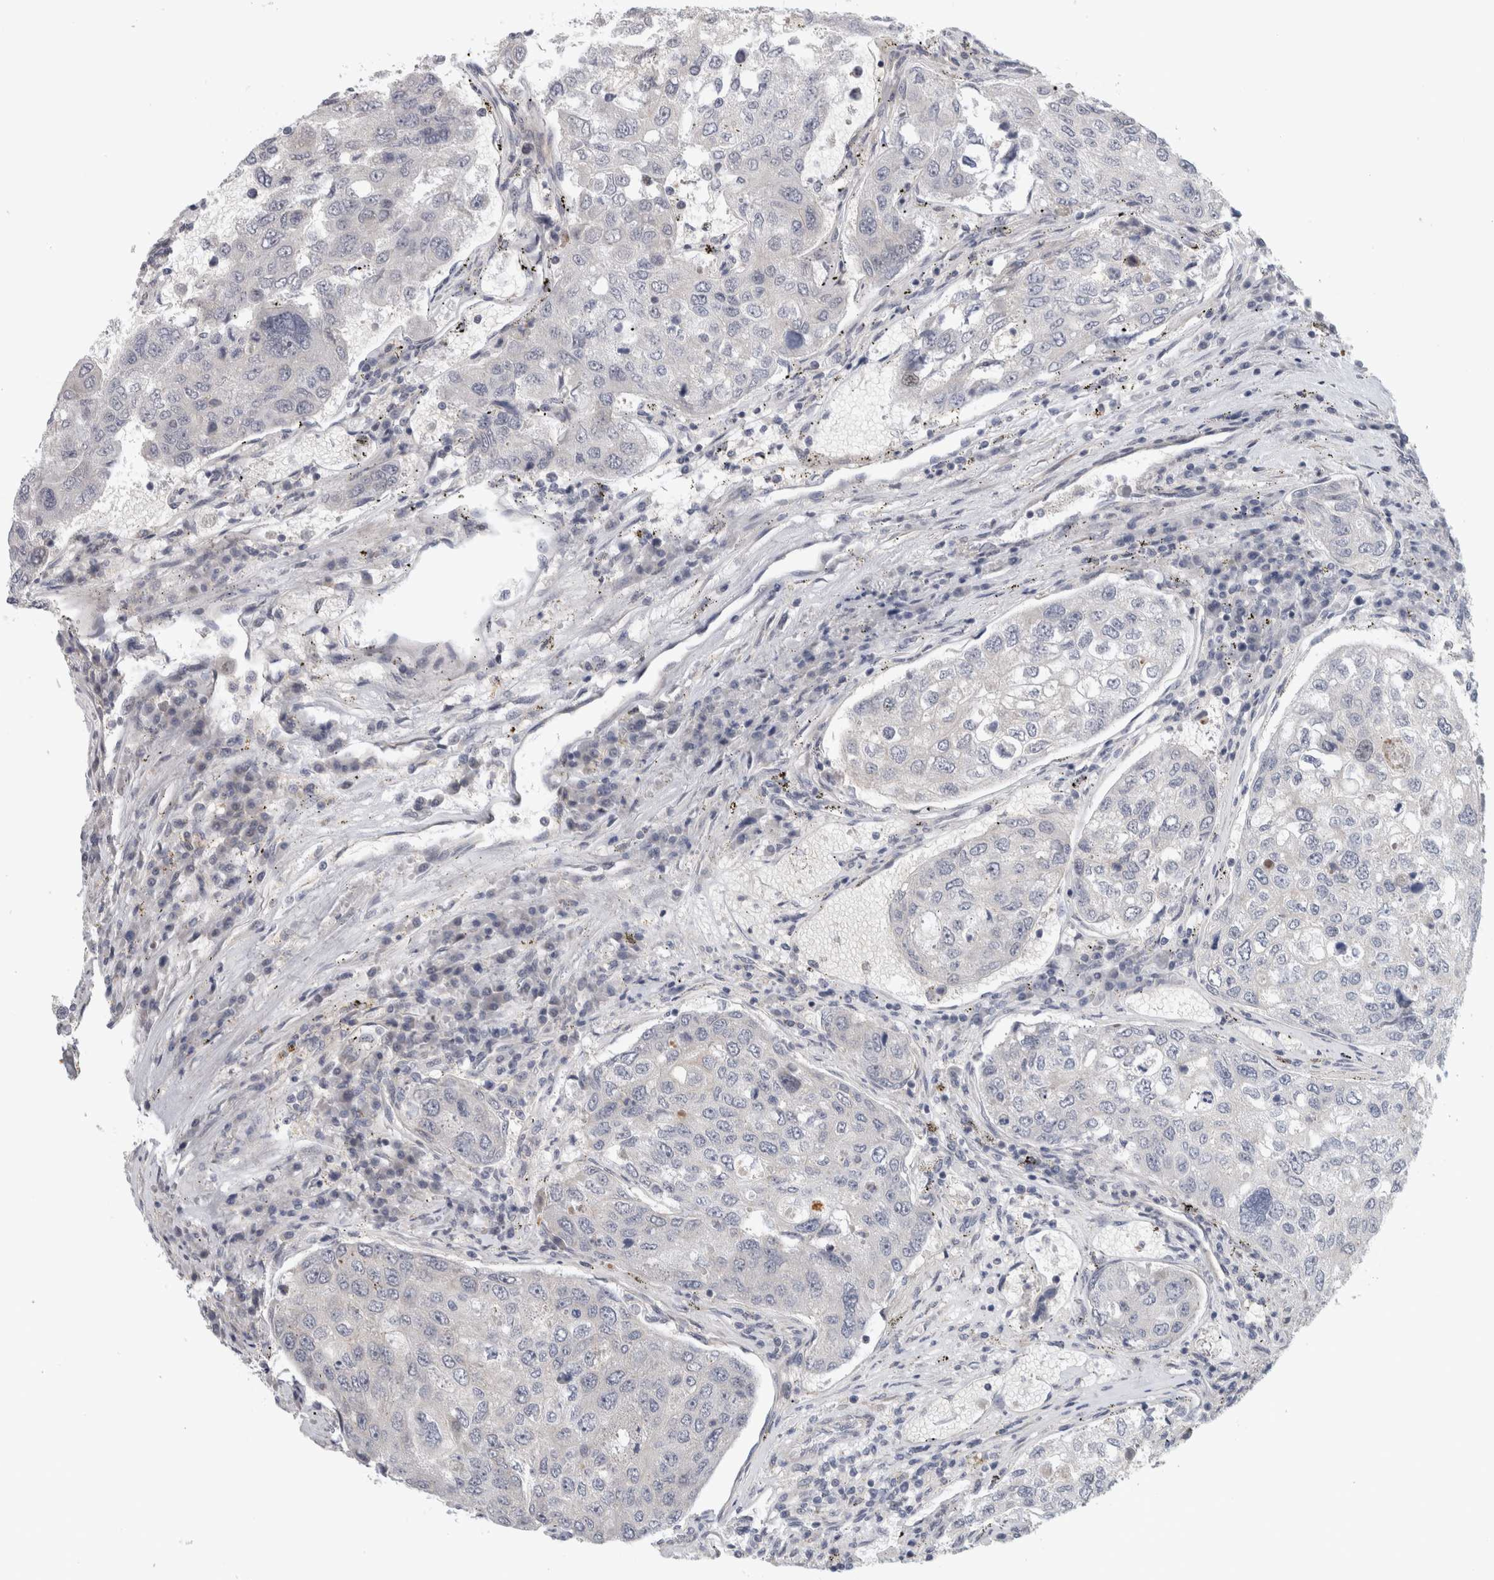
{"staining": {"intensity": "negative", "quantity": "none", "location": "none"}, "tissue": "urothelial cancer", "cell_type": "Tumor cells", "image_type": "cancer", "snomed": [{"axis": "morphology", "description": "Urothelial carcinoma, High grade"}, {"axis": "topography", "description": "Lymph node"}, {"axis": "topography", "description": "Urinary bladder"}], "caption": "This is an IHC photomicrograph of human high-grade urothelial carcinoma. There is no expression in tumor cells.", "gene": "ZNF804B", "patient": {"sex": "male", "age": 51}}